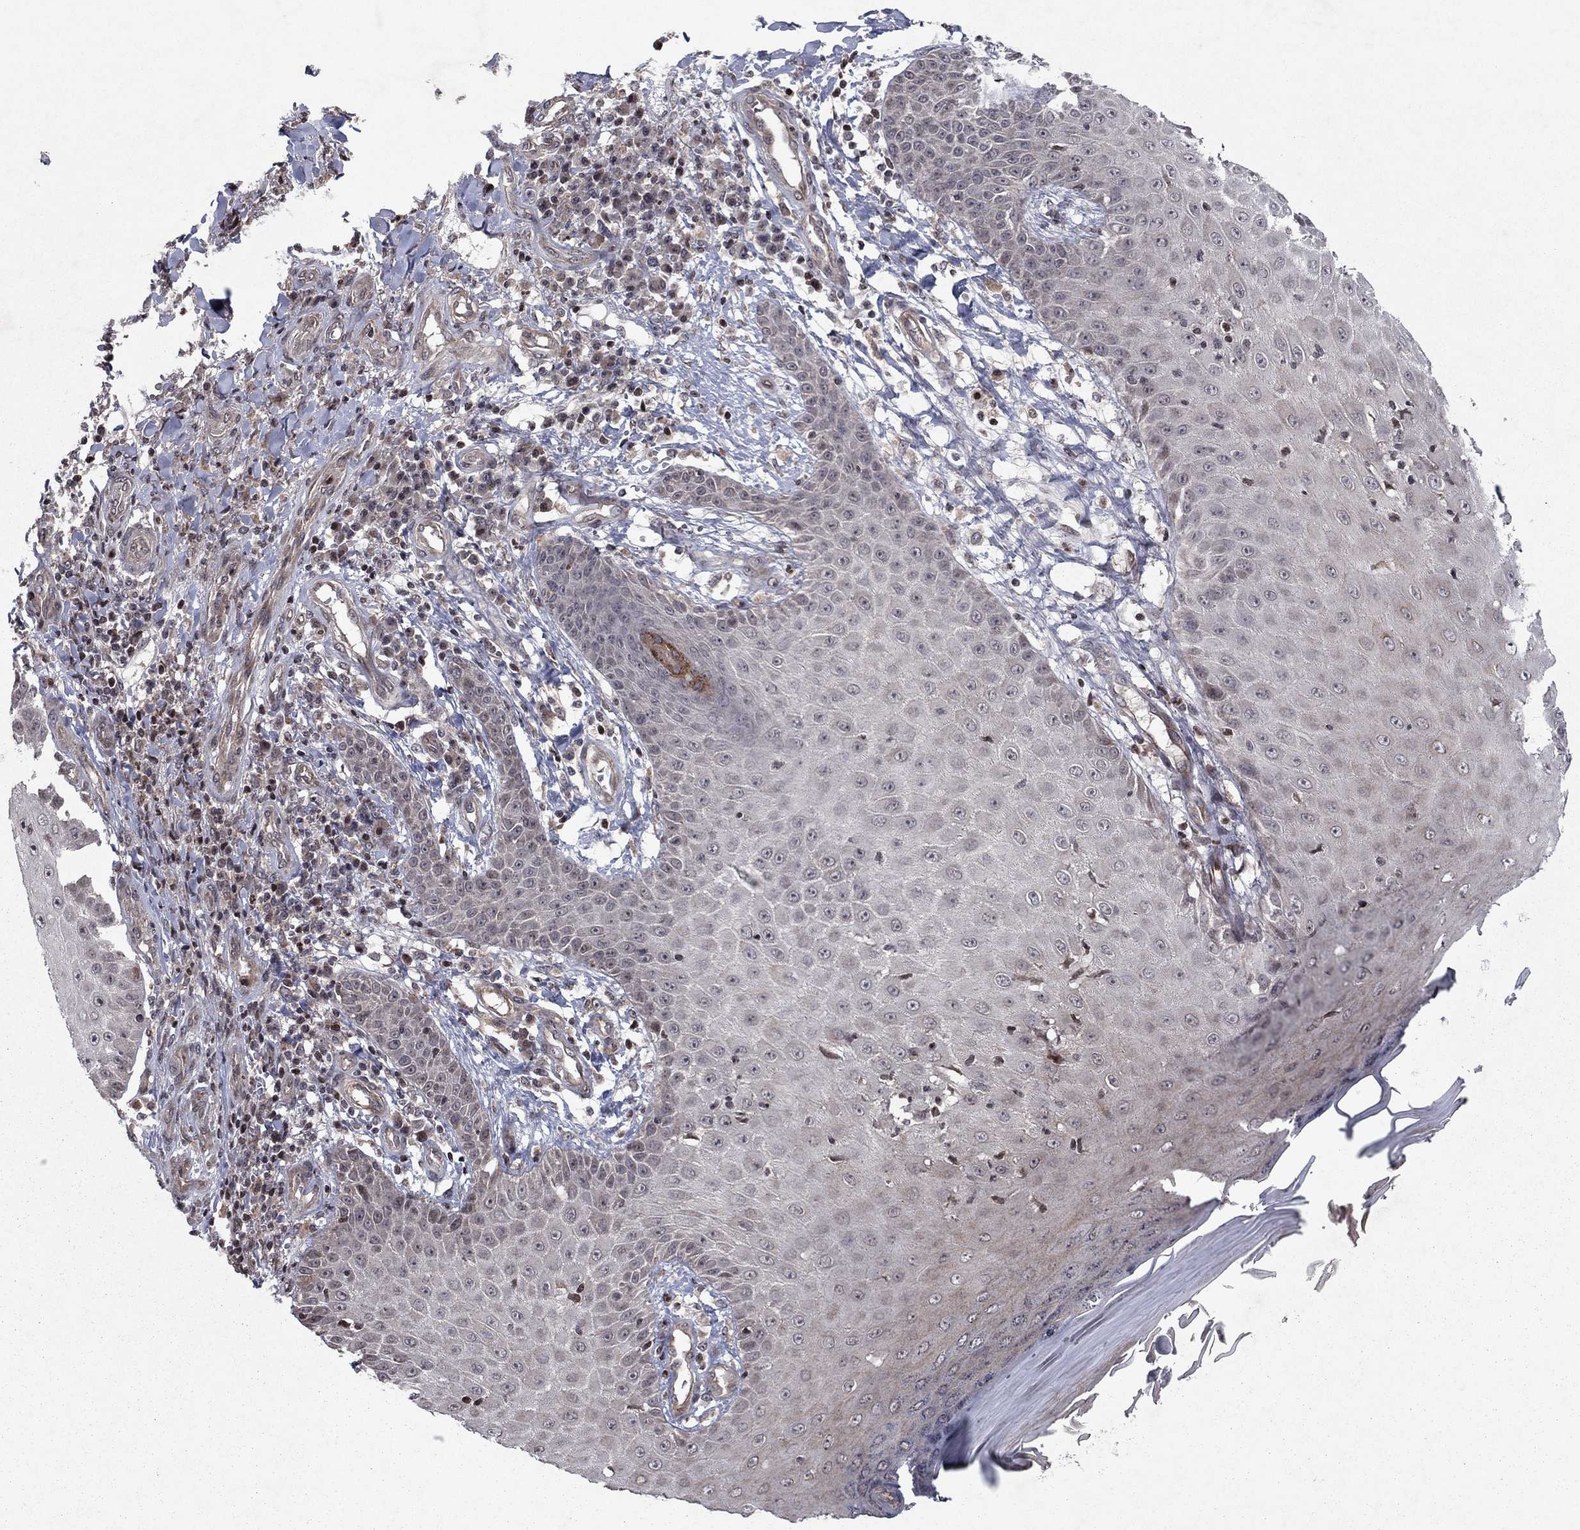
{"staining": {"intensity": "negative", "quantity": "none", "location": "none"}, "tissue": "skin cancer", "cell_type": "Tumor cells", "image_type": "cancer", "snomed": [{"axis": "morphology", "description": "Squamous cell carcinoma, NOS"}, {"axis": "topography", "description": "Skin"}], "caption": "Immunohistochemistry (IHC) image of neoplastic tissue: human squamous cell carcinoma (skin) stained with DAB (3,3'-diaminobenzidine) reveals no significant protein positivity in tumor cells.", "gene": "SORBS1", "patient": {"sex": "male", "age": 70}}